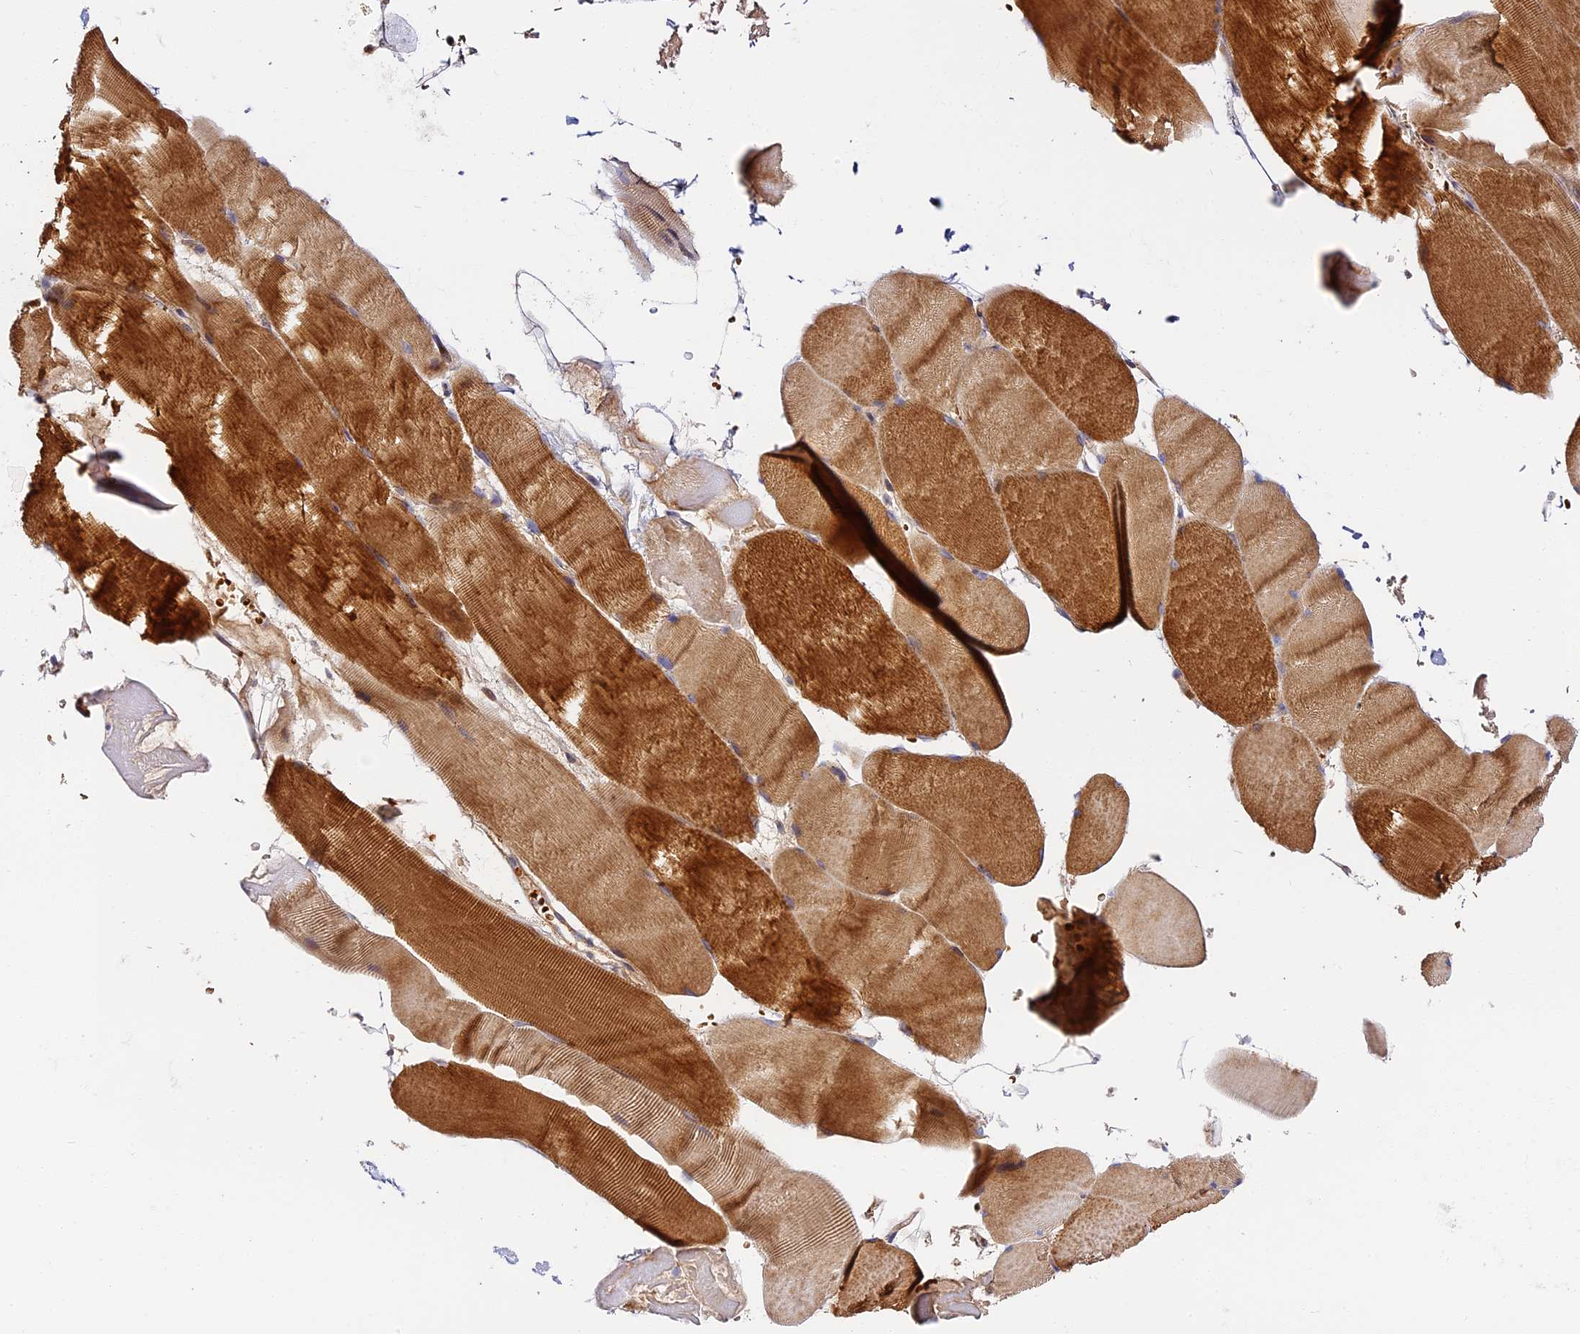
{"staining": {"intensity": "strong", "quantity": ">75%", "location": "cytoplasmic/membranous"}, "tissue": "skeletal muscle", "cell_type": "Myocytes", "image_type": "normal", "snomed": [{"axis": "morphology", "description": "Normal tissue, NOS"}, {"axis": "topography", "description": "Skeletal muscle"}, {"axis": "topography", "description": "Head-Neck"}], "caption": "Protein positivity by immunohistochemistry (IHC) displays strong cytoplasmic/membranous positivity in about >75% of myocytes in normal skeletal muscle.", "gene": "MISP3", "patient": {"sex": "male", "age": 66}}